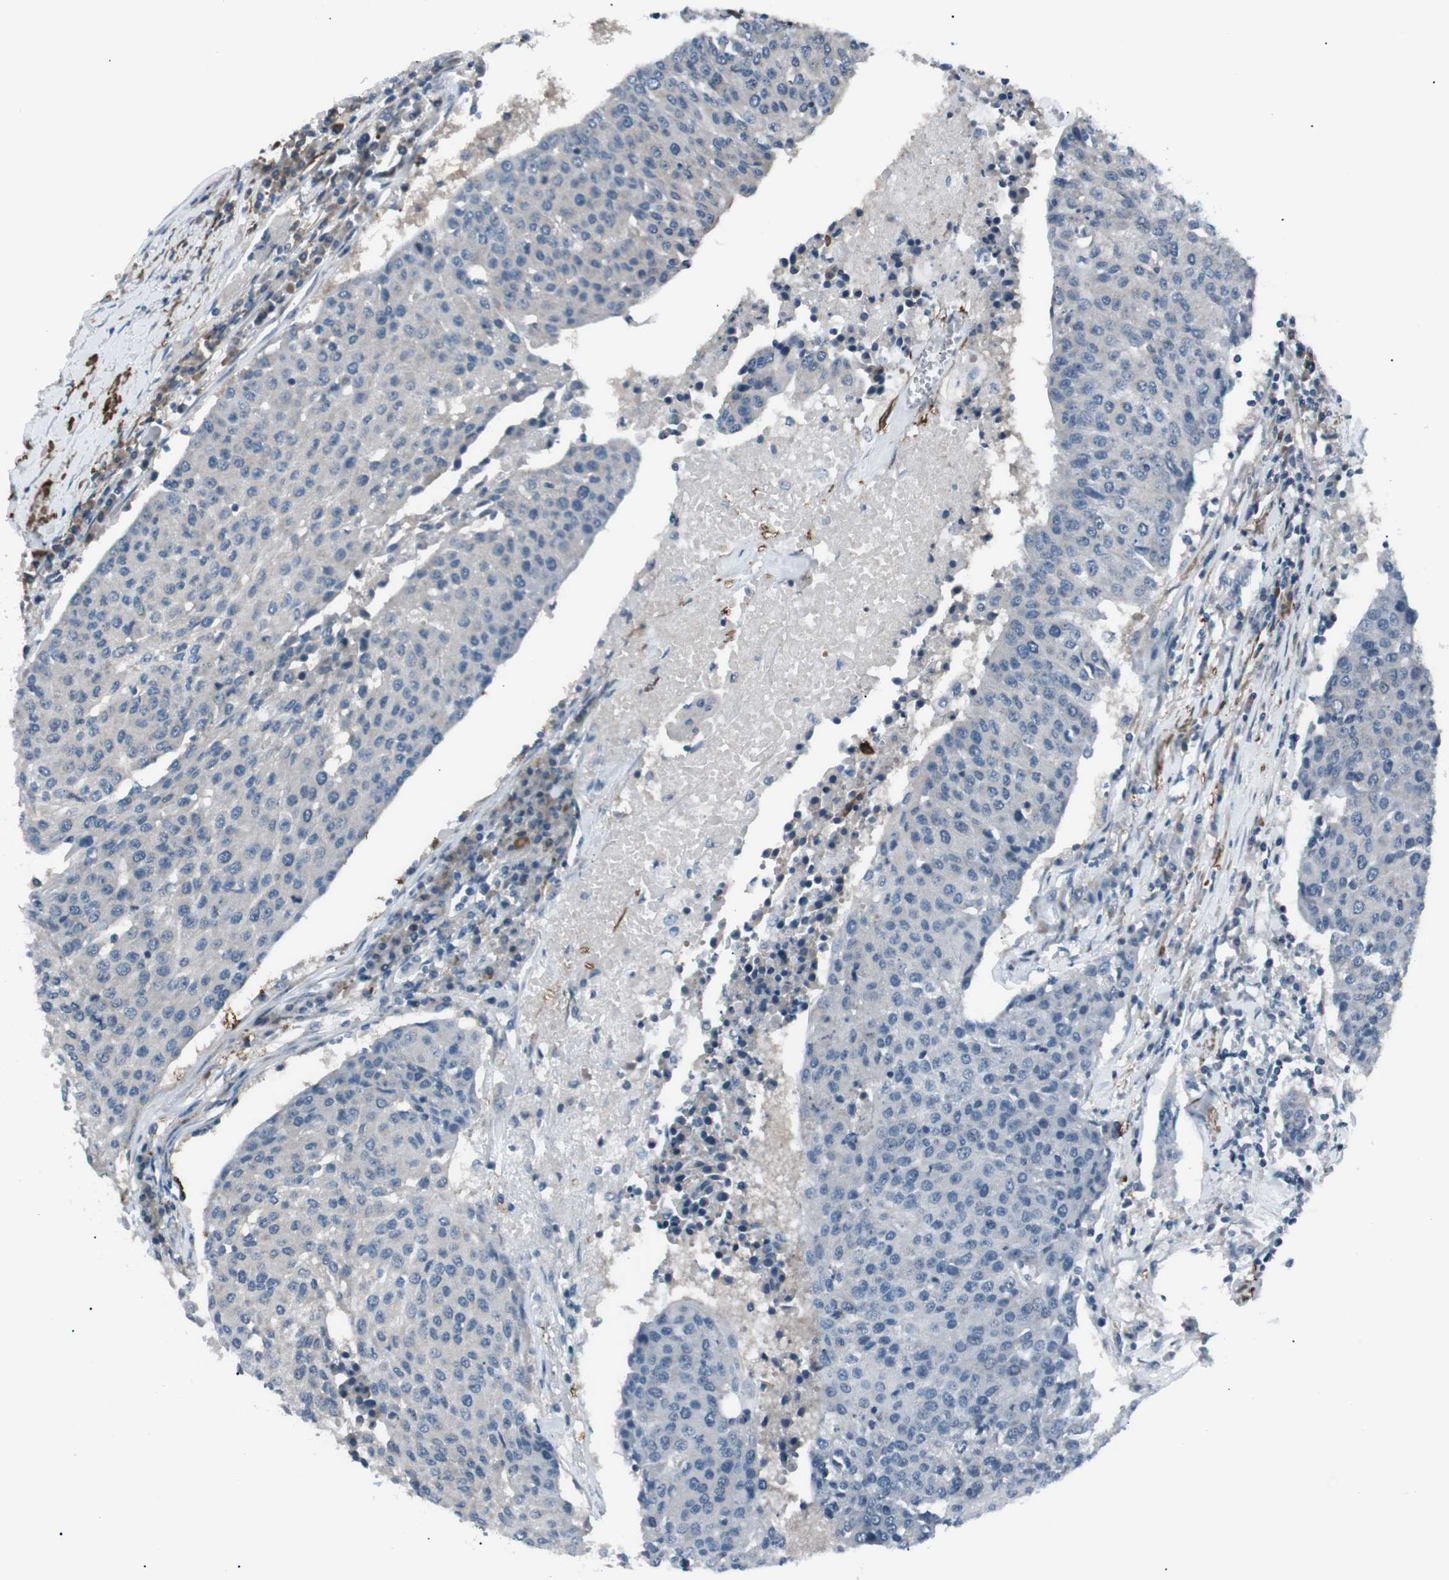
{"staining": {"intensity": "negative", "quantity": "none", "location": "none"}, "tissue": "urothelial cancer", "cell_type": "Tumor cells", "image_type": "cancer", "snomed": [{"axis": "morphology", "description": "Urothelial carcinoma, High grade"}, {"axis": "topography", "description": "Urinary bladder"}], "caption": "The image displays no staining of tumor cells in urothelial cancer.", "gene": "PDLIM5", "patient": {"sex": "female", "age": 85}}